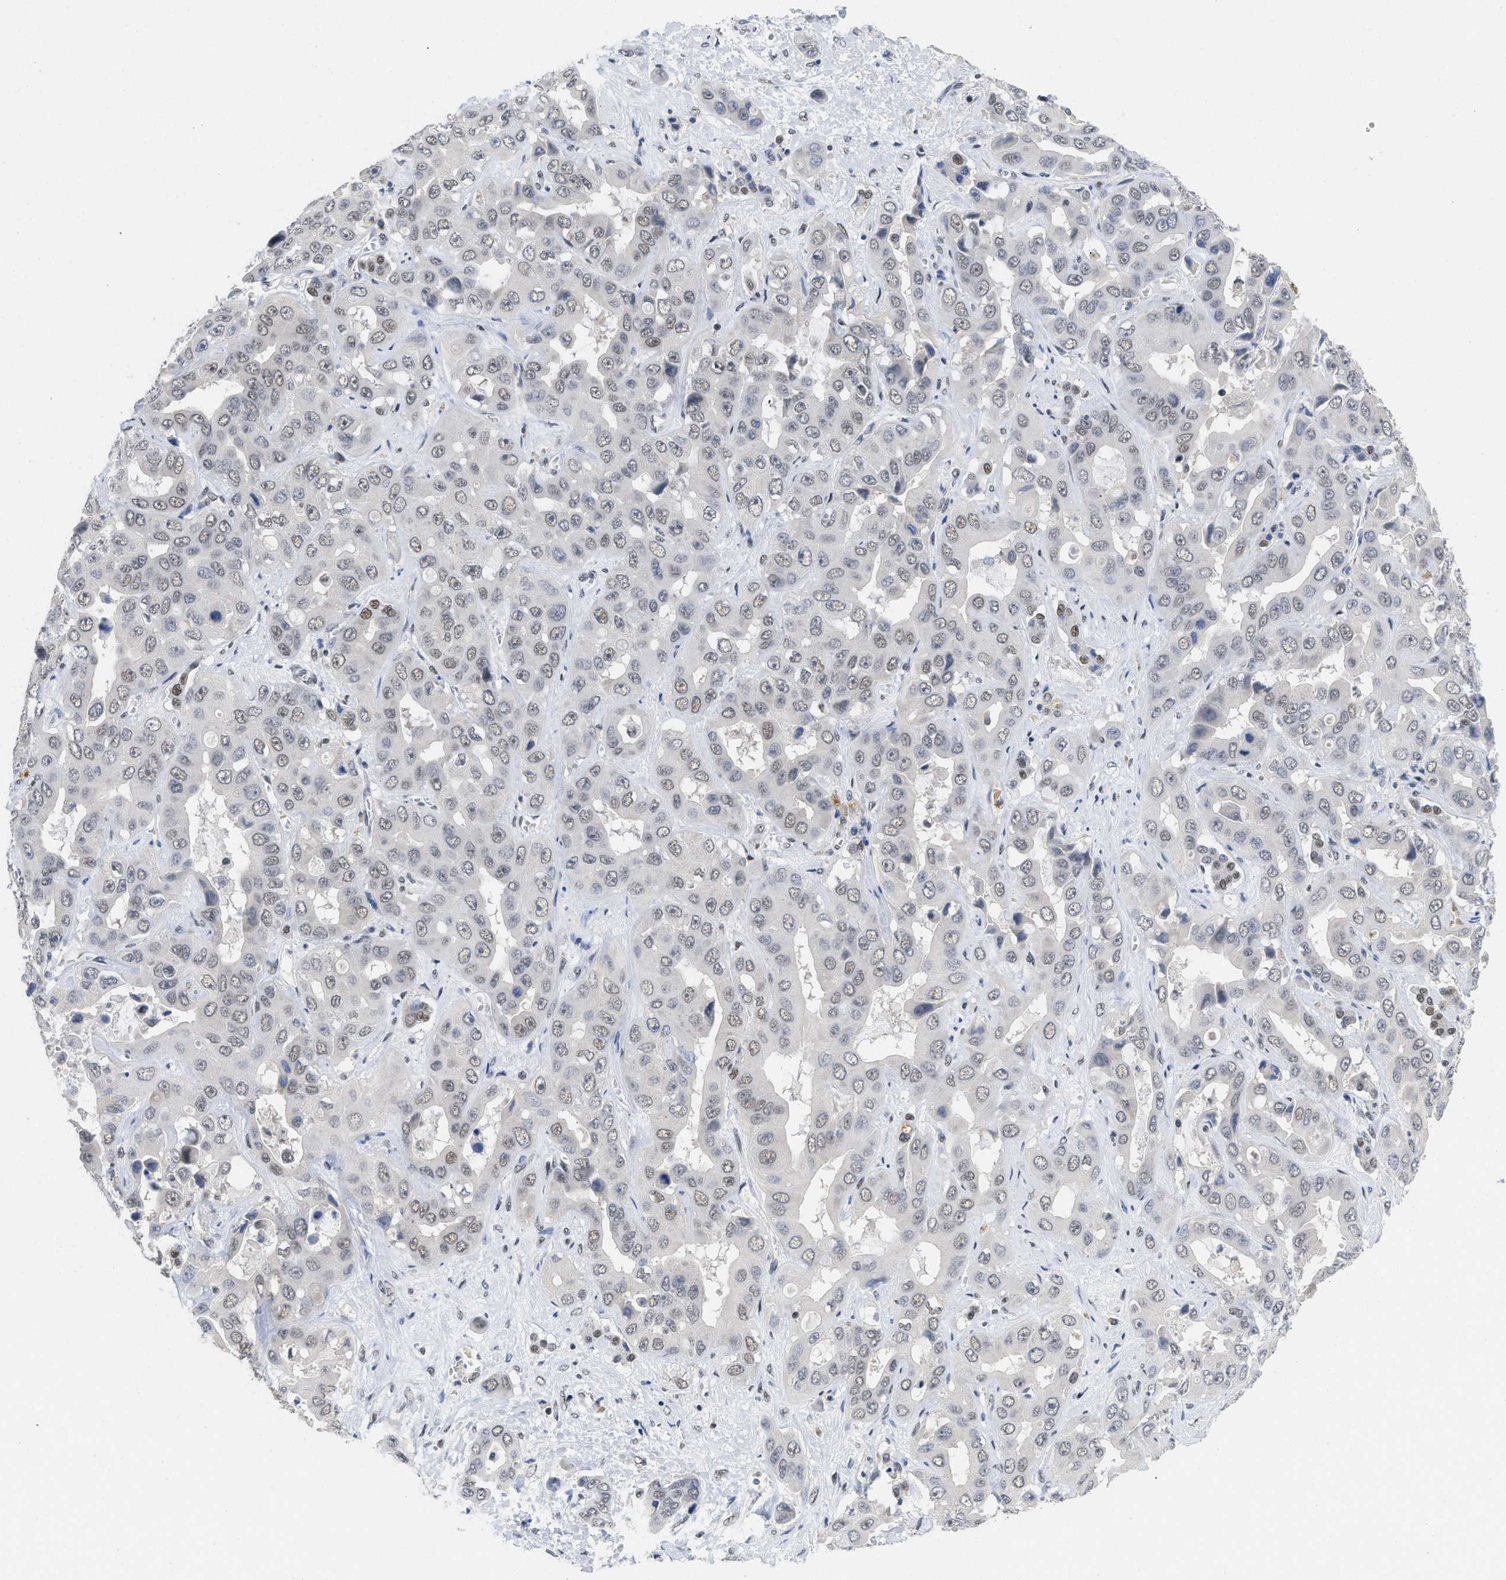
{"staining": {"intensity": "weak", "quantity": "<25%", "location": "nuclear"}, "tissue": "liver cancer", "cell_type": "Tumor cells", "image_type": "cancer", "snomed": [{"axis": "morphology", "description": "Cholangiocarcinoma"}, {"axis": "topography", "description": "Liver"}], "caption": "Liver cancer was stained to show a protein in brown. There is no significant staining in tumor cells.", "gene": "GGNBP2", "patient": {"sex": "female", "age": 52}}